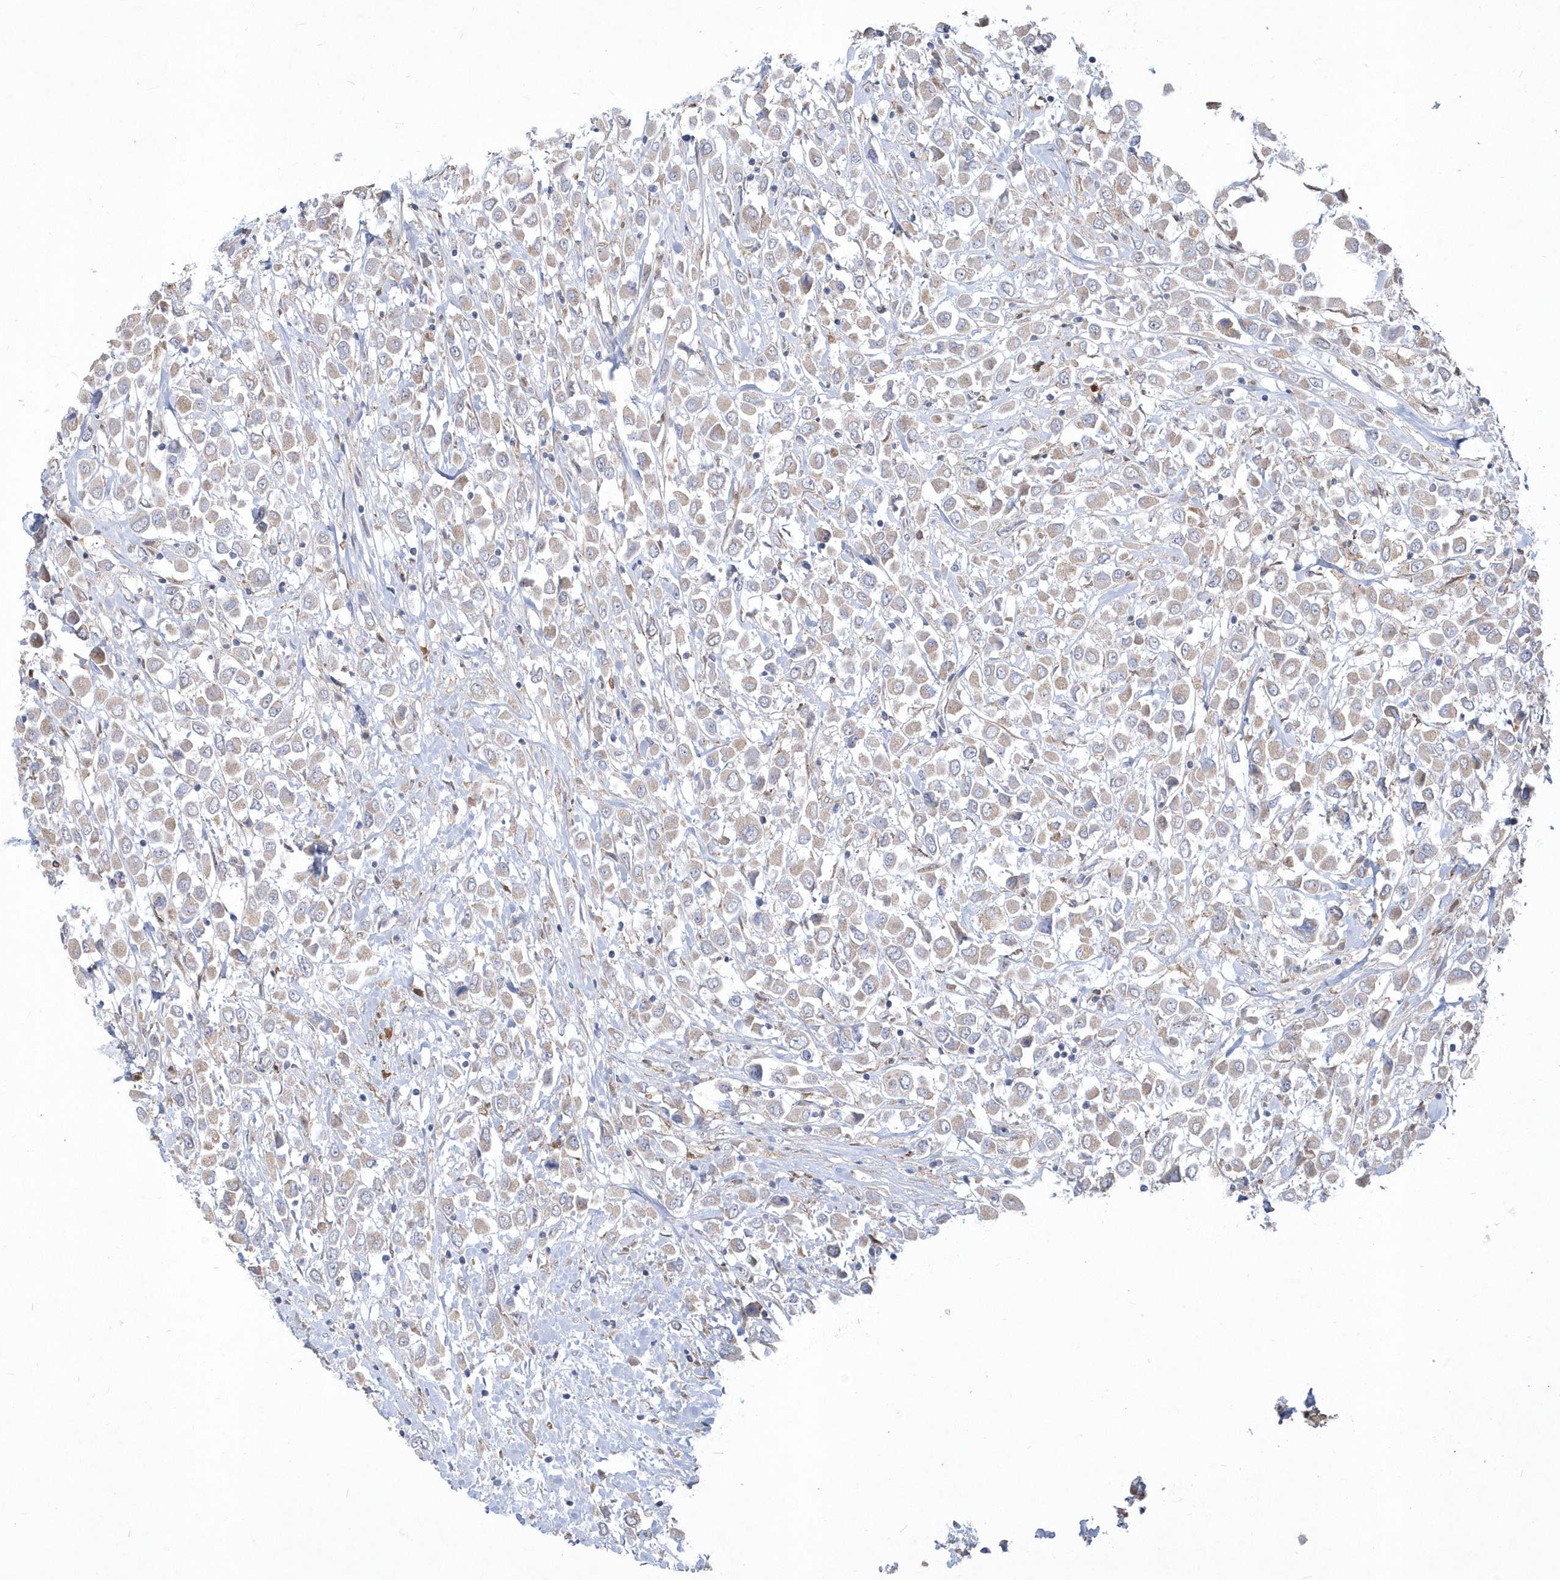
{"staining": {"intensity": "weak", "quantity": ">75%", "location": "cytoplasmic/membranous"}, "tissue": "breast cancer", "cell_type": "Tumor cells", "image_type": "cancer", "snomed": [{"axis": "morphology", "description": "Duct carcinoma"}, {"axis": "topography", "description": "Breast"}], "caption": "Breast intraductal carcinoma stained with DAB immunohistochemistry (IHC) shows low levels of weak cytoplasmic/membranous staining in approximately >75% of tumor cells. (brown staining indicates protein expression, while blue staining denotes nuclei).", "gene": "TSPEAR", "patient": {"sex": "female", "age": 61}}